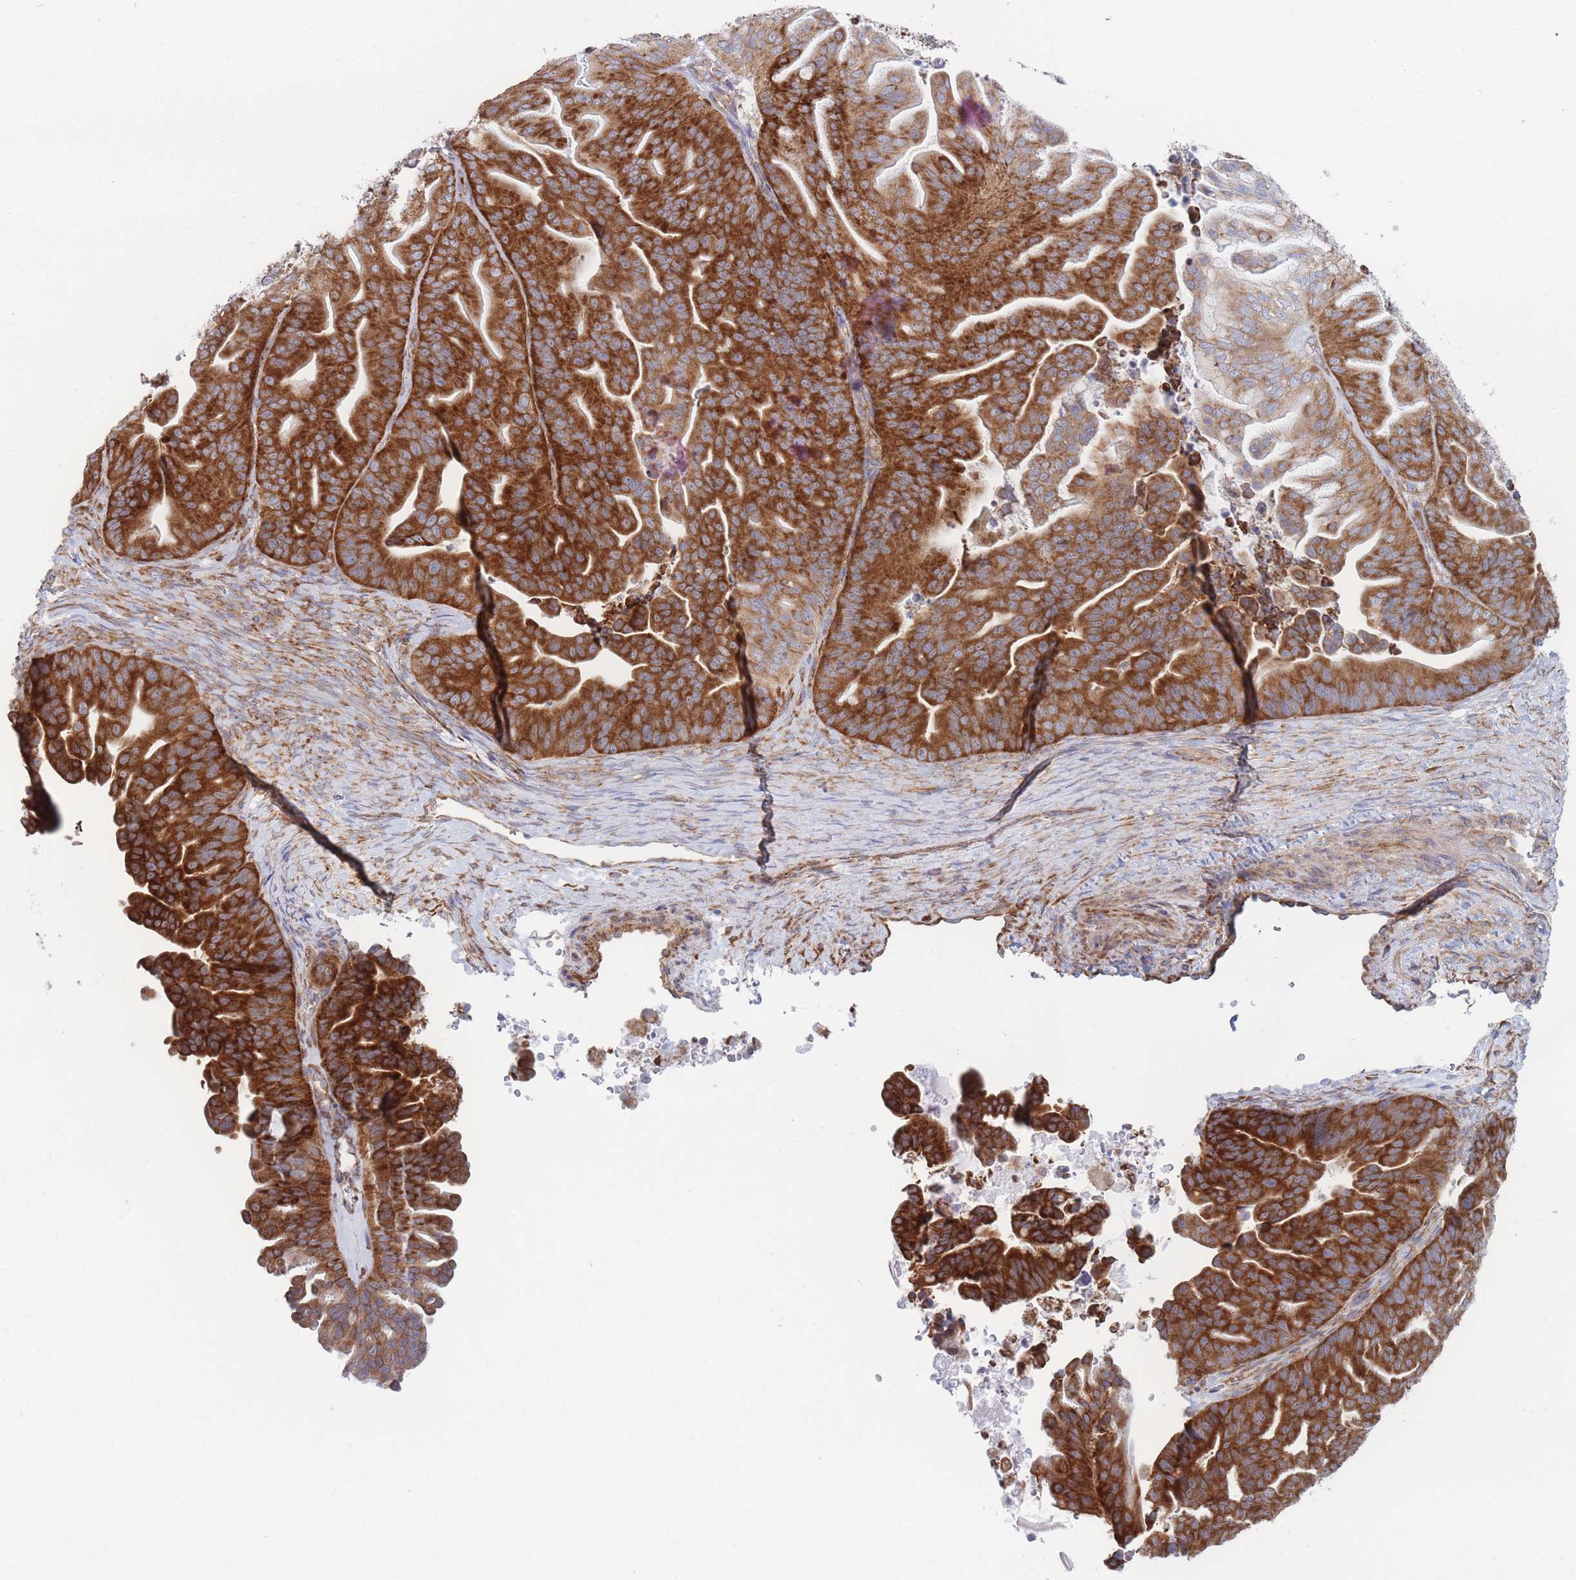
{"staining": {"intensity": "strong", "quantity": ">75%", "location": "cytoplasmic/membranous"}, "tissue": "ovarian cancer", "cell_type": "Tumor cells", "image_type": "cancer", "snomed": [{"axis": "morphology", "description": "Cystadenocarcinoma, mucinous, NOS"}, {"axis": "topography", "description": "Ovary"}], "caption": "Protein staining of ovarian cancer (mucinous cystadenocarcinoma) tissue reveals strong cytoplasmic/membranous positivity in about >75% of tumor cells.", "gene": "RPL8", "patient": {"sex": "female", "age": 67}}